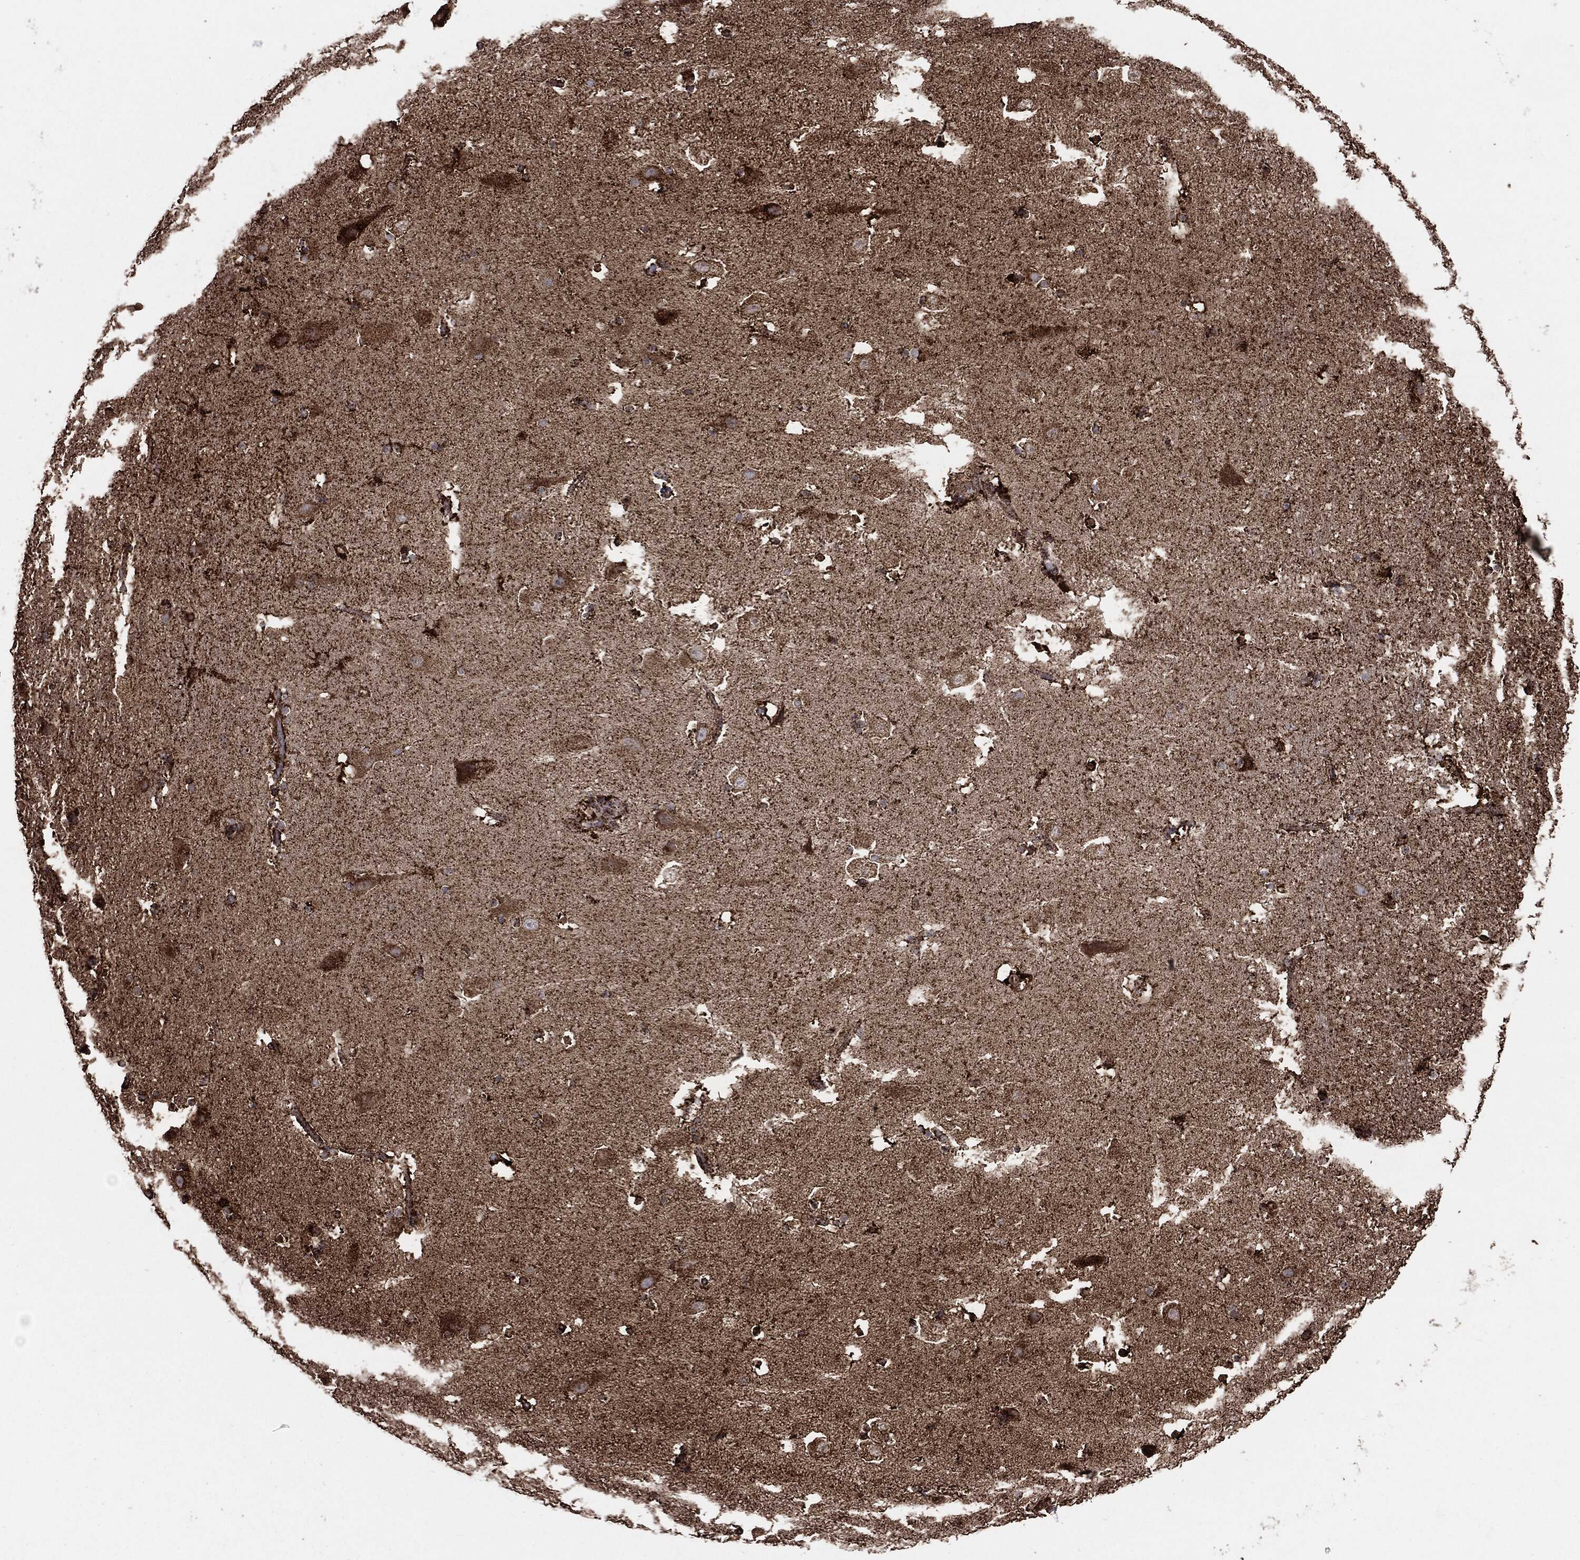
{"staining": {"intensity": "strong", "quantity": "<25%", "location": "cytoplasmic/membranous"}, "tissue": "hippocampus", "cell_type": "Glial cells", "image_type": "normal", "snomed": [{"axis": "morphology", "description": "Normal tissue, NOS"}, {"axis": "topography", "description": "Hippocampus"}], "caption": "This micrograph shows IHC staining of normal human hippocampus, with medium strong cytoplasmic/membranous positivity in approximately <25% of glial cells.", "gene": "MAP2K1", "patient": {"sex": "male", "age": 51}}